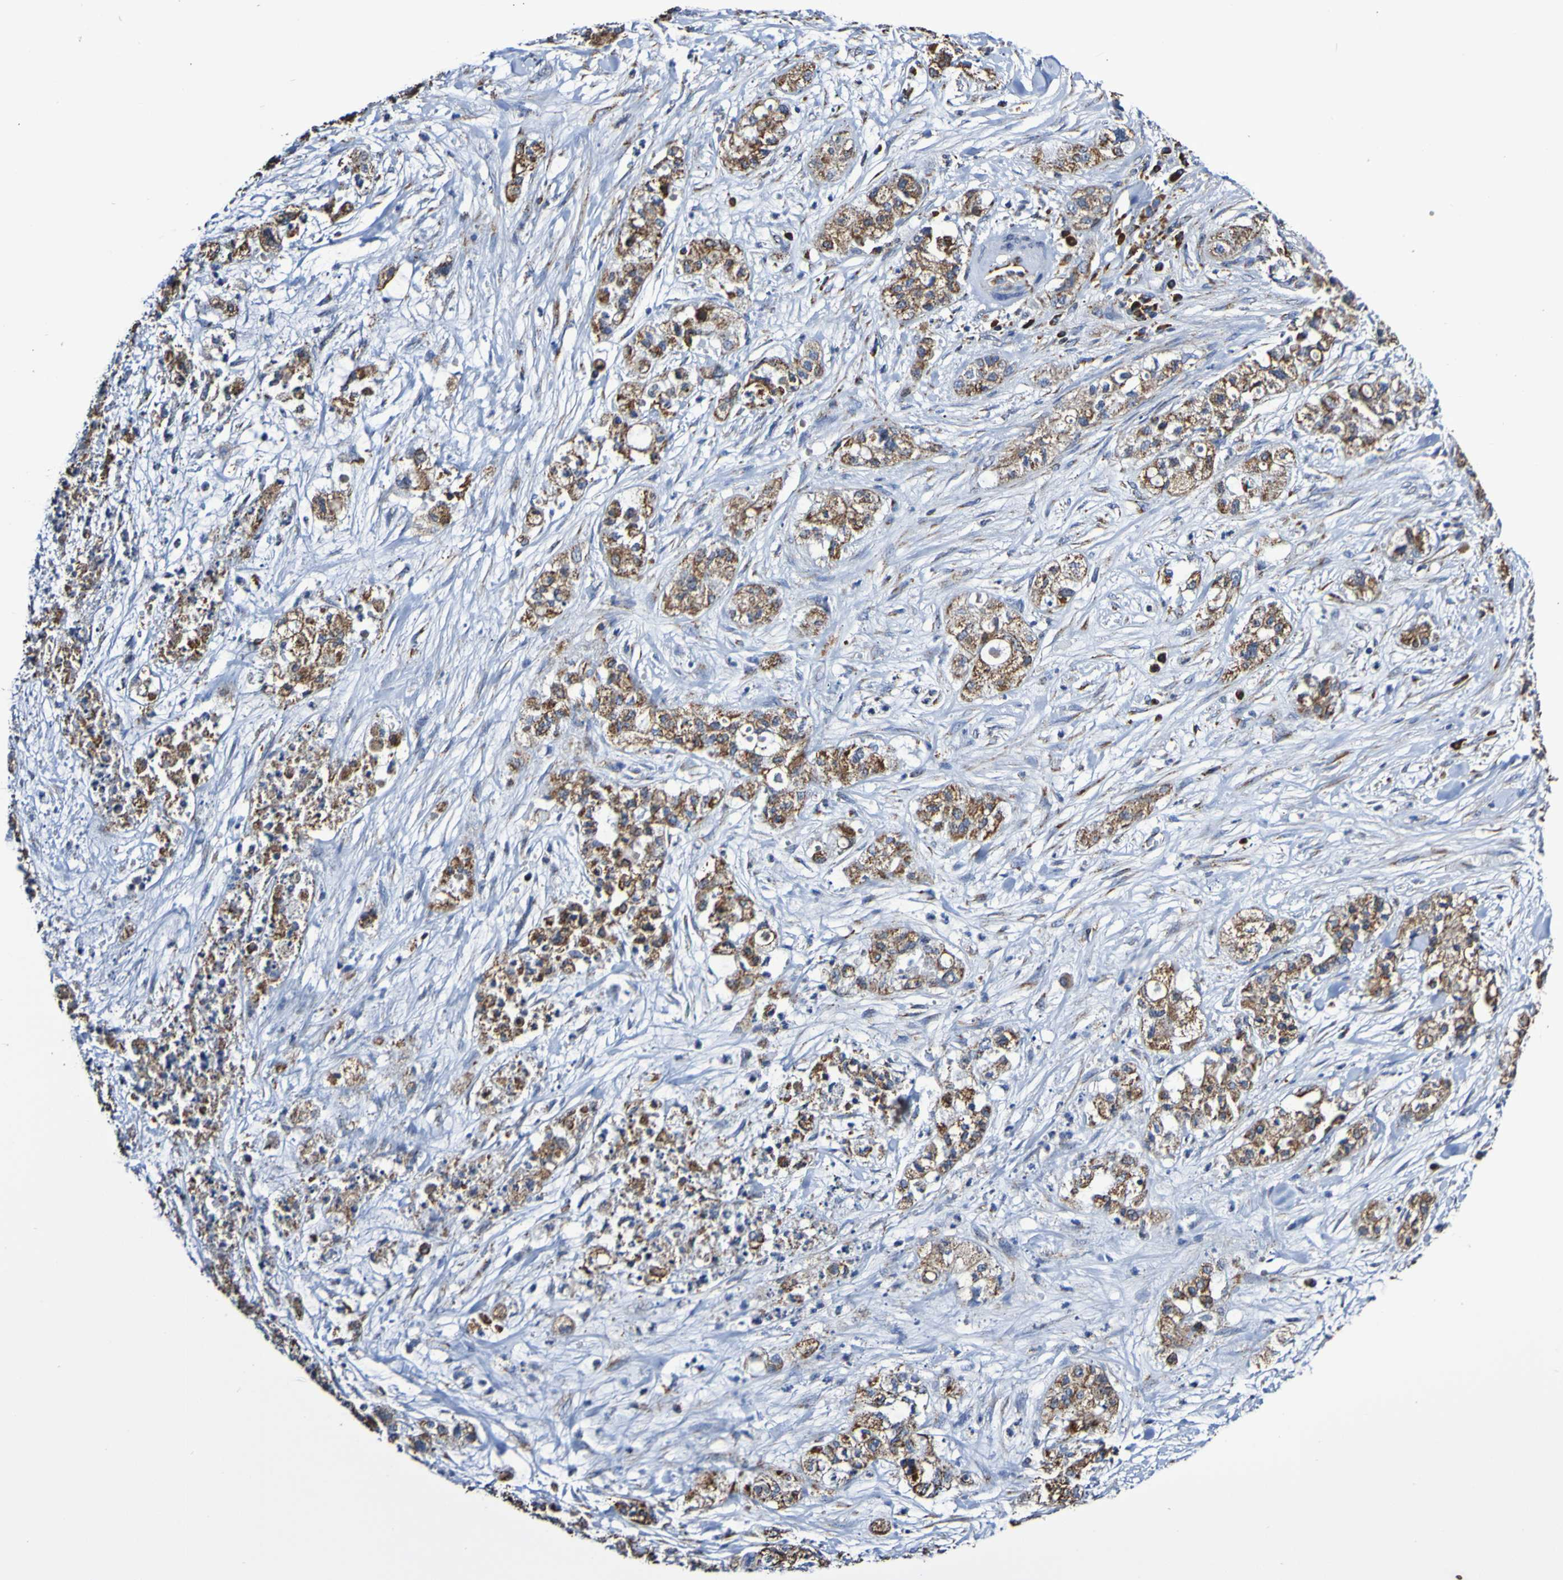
{"staining": {"intensity": "moderate", "quantity": ">75%", "location": "cytoplasmic/membranous"}, "tissue": "pancreatic cancer", "cell_type": "Tumor cells", "image_type": "cancer", "snomed": [{"axis": "morphology", "description": "Adenocarcinoma, NOS"}, {"axis": "topography", "description": "Pancreas"}], "caption": "Pancreatic adenocarcinoma stained with a protein marker demonstrates moderate staining in tumor cells.", "gene": "IL18R1", "patient": {"sex": "female", "age": 78}}